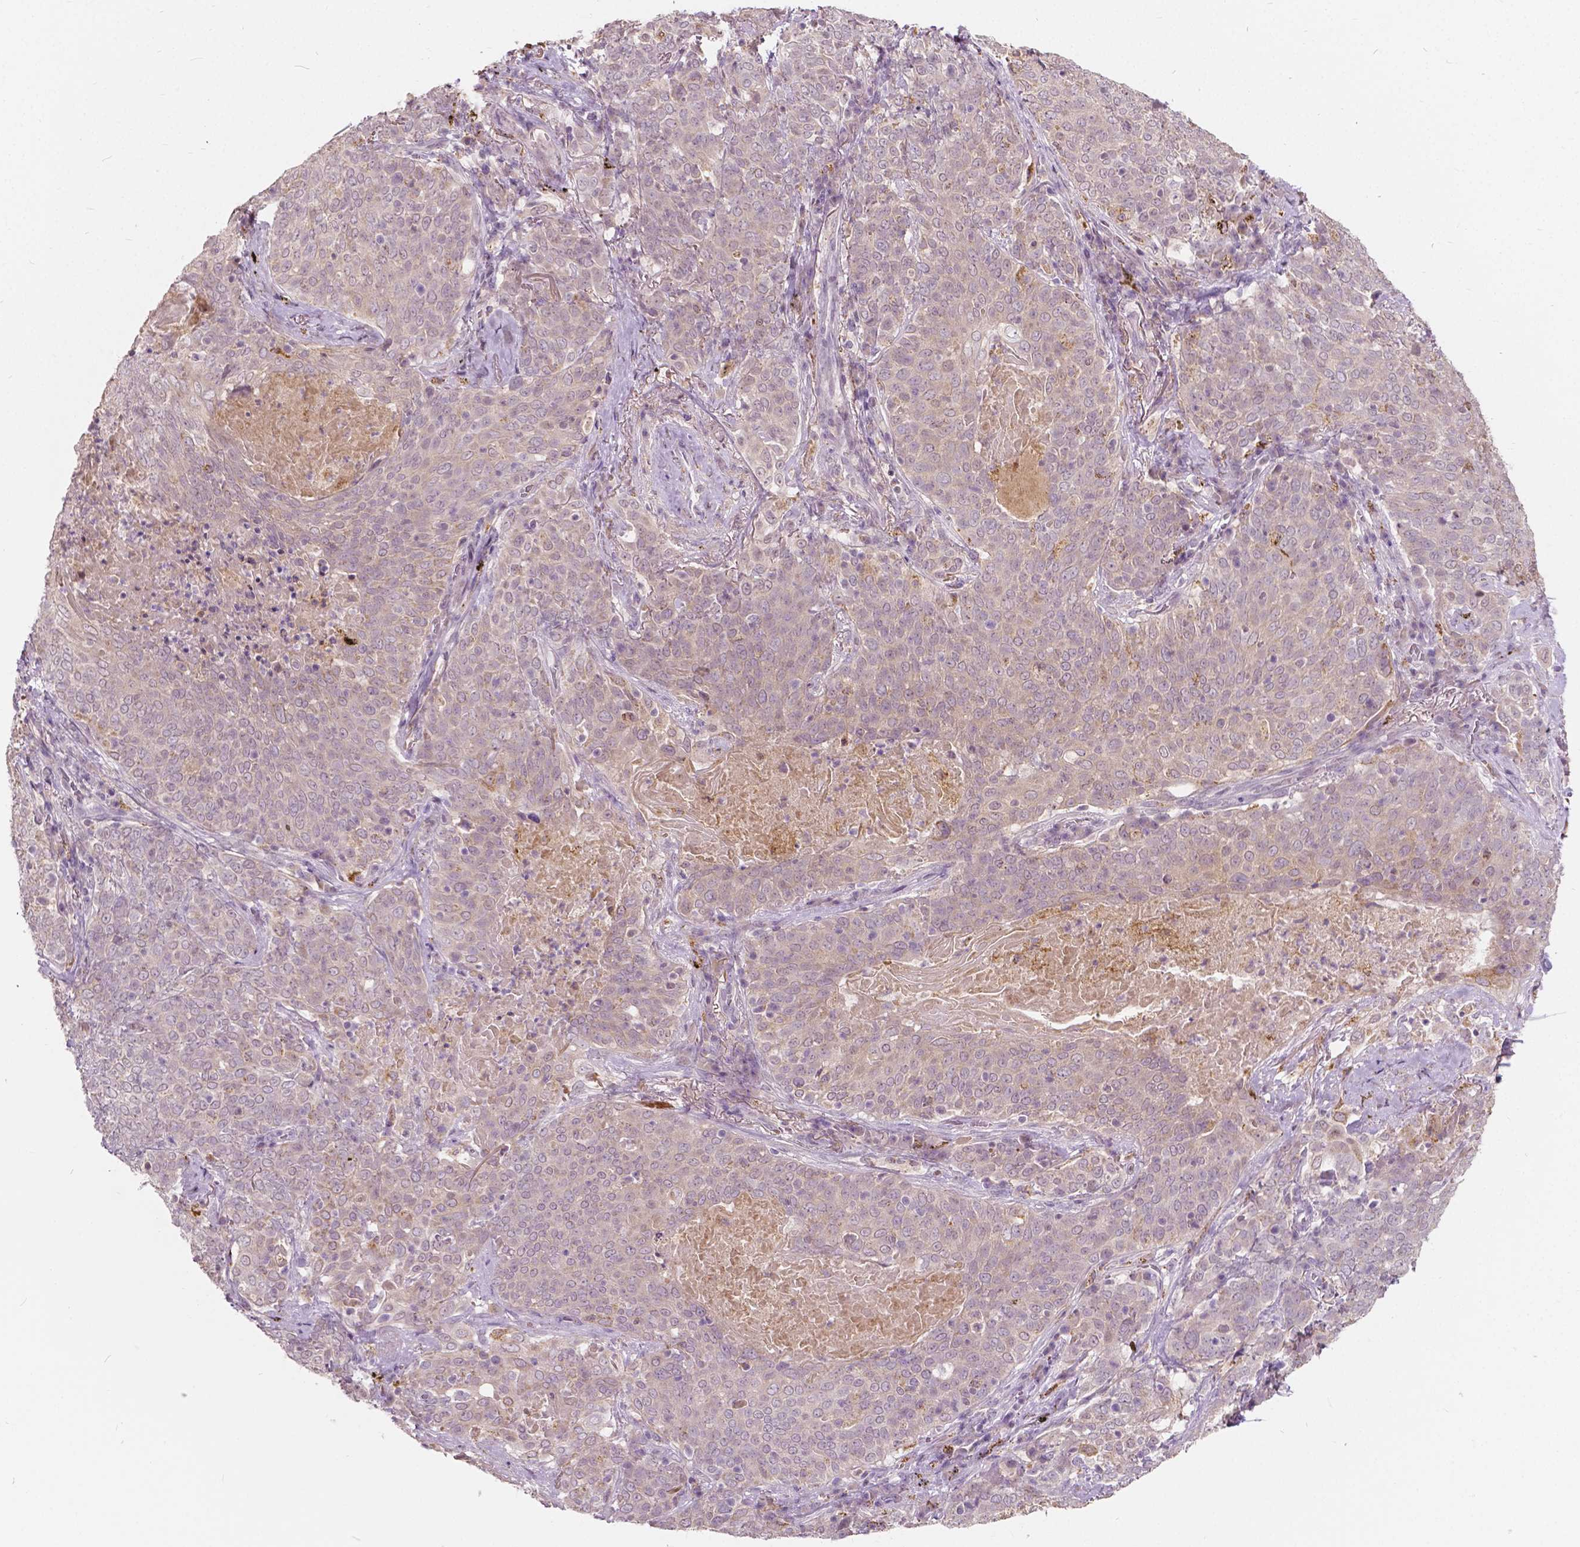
{"staining": {"intensity": "negative", "quantity": "none", "location": "none"}, "tissue": "lung cancer", "cell_type": "Tumor cells", "image_type": "cancer", "snomed": [{"axis": "morphology", "description": "Squamous cell carcinoma, NOS"}, {"axis": "topography", "description": "Lung"}], "caption": "Immunohistochemistry micrograph of neoplastic tissue: lung squamous cell carcinoma stained with DAB shows no significant protein positivity in tumor cells.", "gene": "DLX6", "patient": {"sex": "male", "age": 82}}